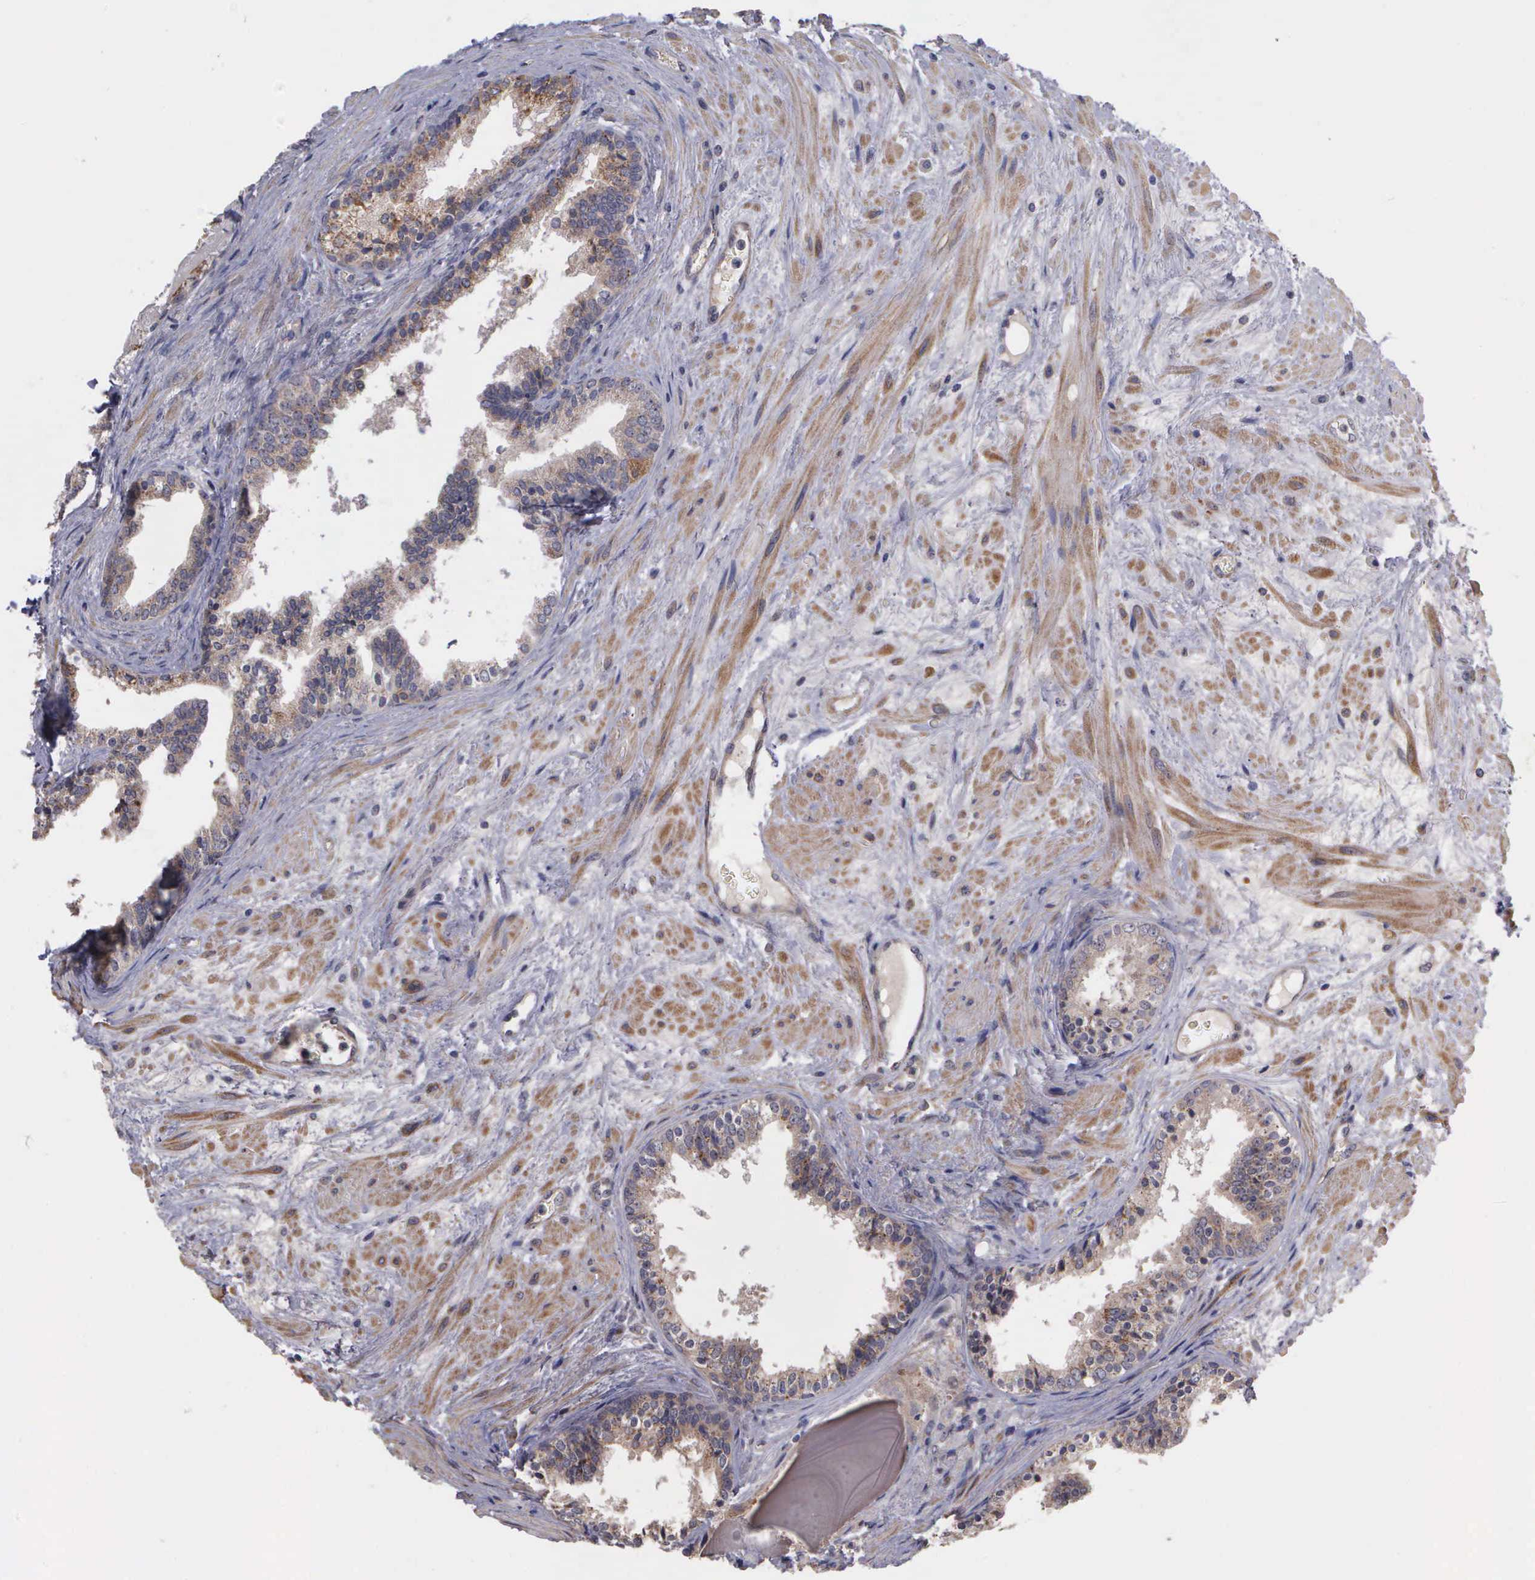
{"staining": {"intensity": "moderate", "quantity": ">75%", "location": "cytoplasmic/membranous"}, "tissue": "prostate", "cell_type": "Glandular cells", "image_type": "normal", "snomed": [{"axis": "morphology", "description": "Normal tissue, NOS"}, {"axis": "topography", "description": "Prostate"}], "caption": "Immunohistochemistry (IHC) image of benign human prostate stained for a protein (brown), which reveals medium levels of moderate cytoplasmic/membranous staining in approximately >75% of glandular cells.", "gene": "RTL10", "patient": {"sex": "male", "age": 65}}